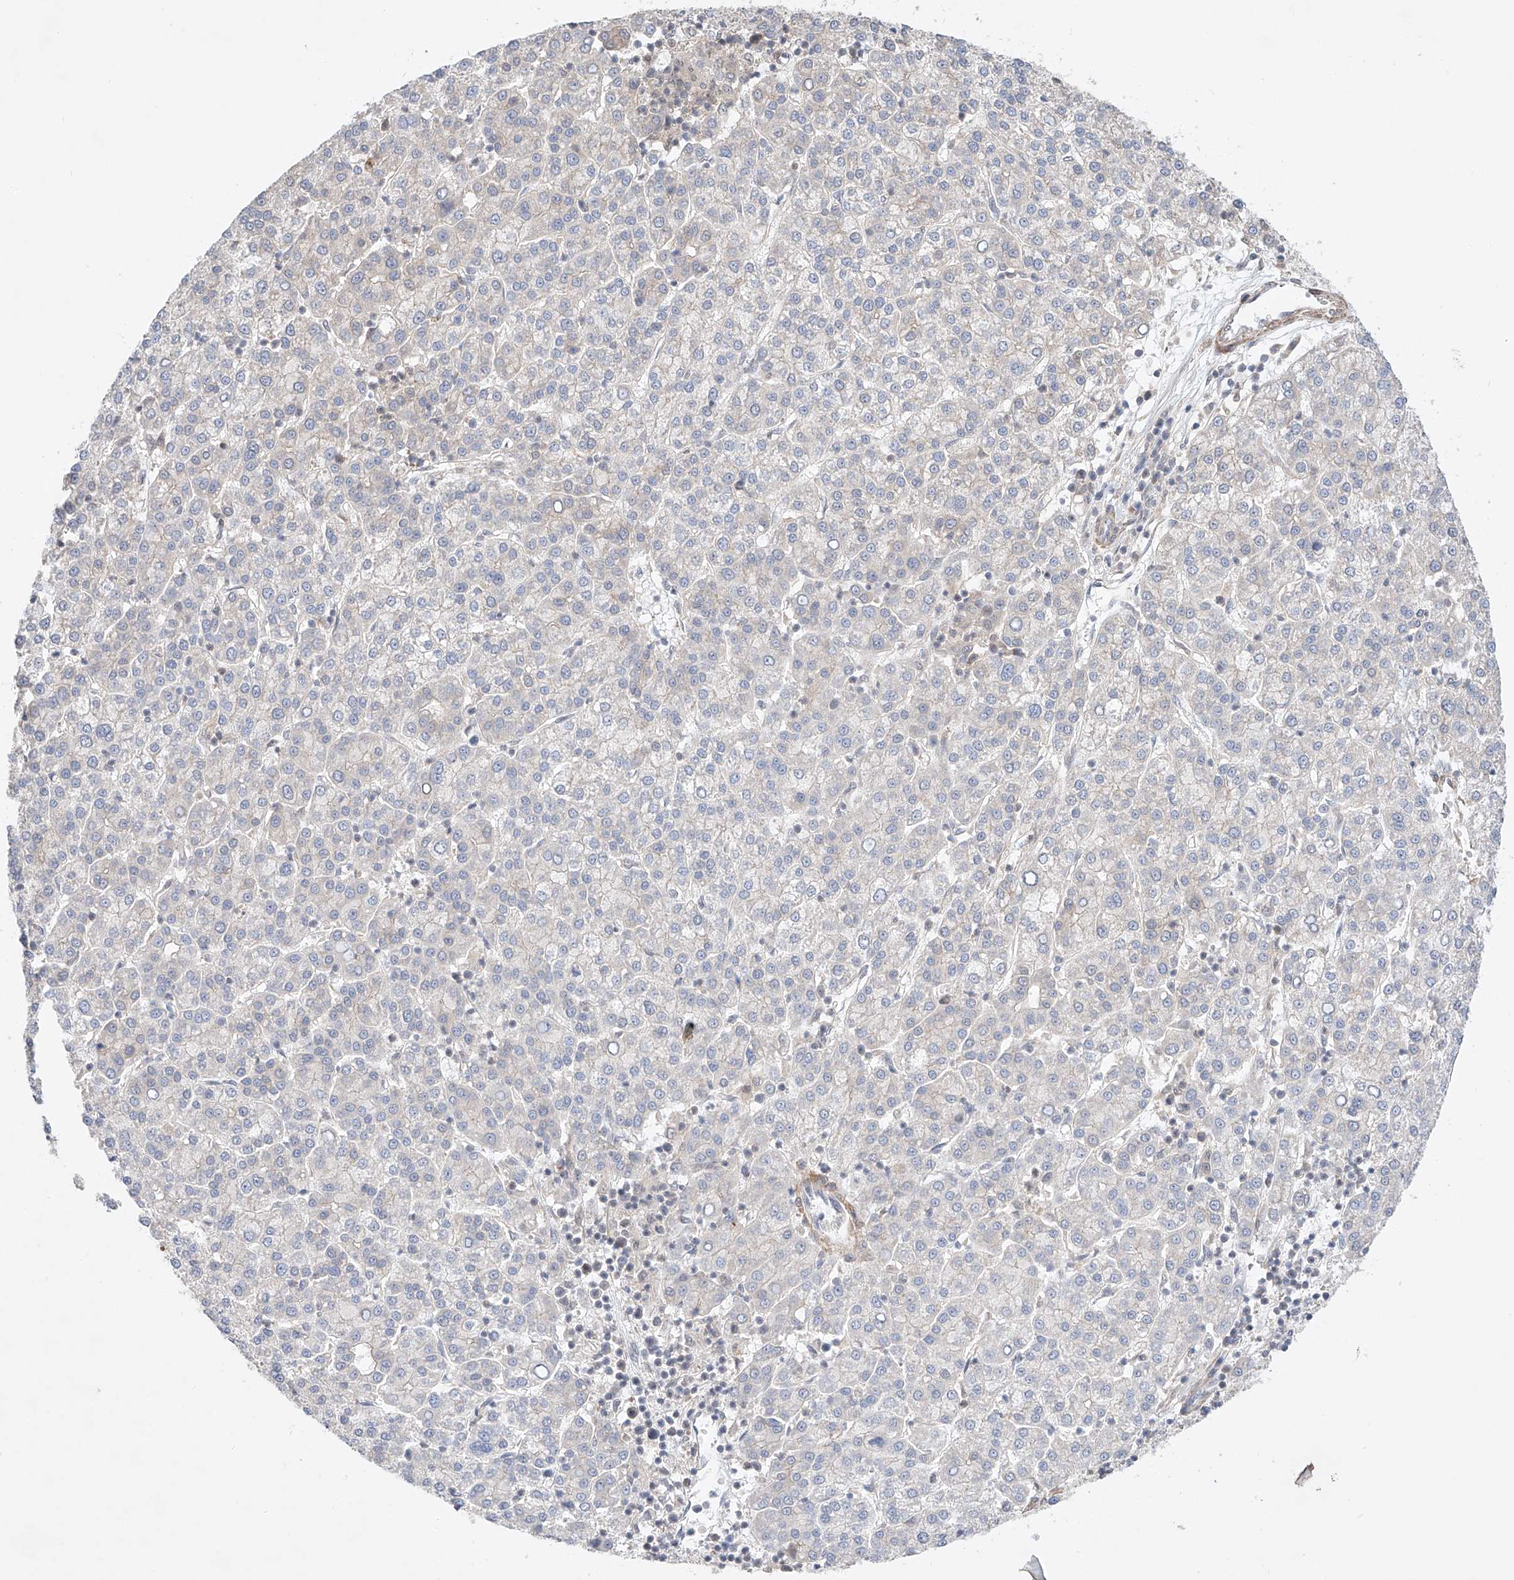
{"staining": {"intensity": "negative", "quantity": "none", "location": "none"}, "tissue": "liver cancer", "cell_type": "Tumor cells", "image_type": "cancer", "snomed": [{"axis": "morphology", "description": "Carcinoma, Hepatocellular, NOS"}, {"axis": "topography", "description": "Liver"}], "caption": "Tumor cells show no significant protein positivity in liver cancer (hepatocellular carcinoma).", "gene": "TSR2", "patient": {"sex": "female", "age": 58}}